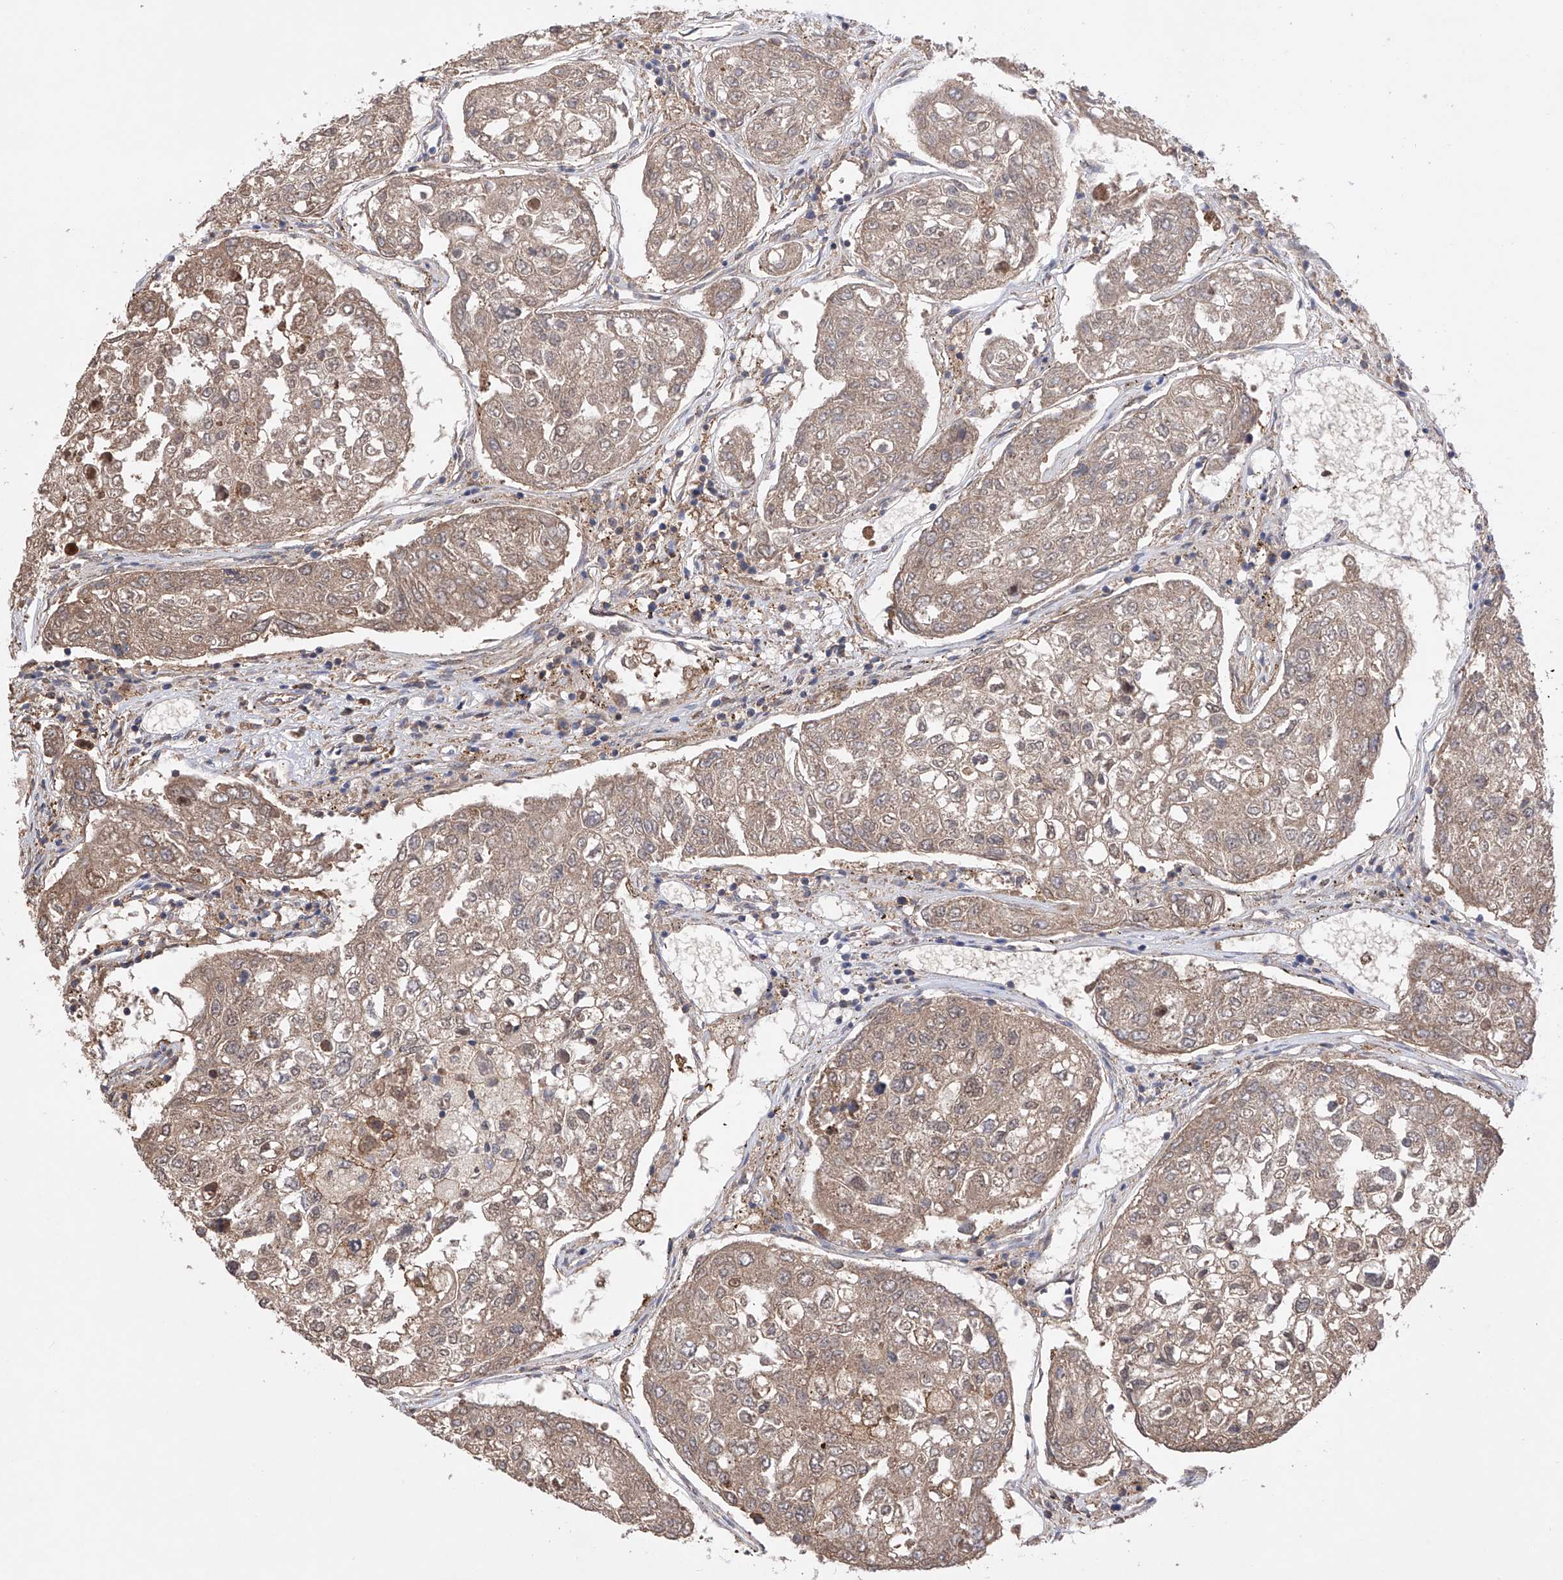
{"staining": {"intensity": "weak", "quantity": ">75%", "location": "cytoplasmic/membranous"}, "tissue": "urothelial cancer", "cell_type": "Tumor cells", "image_type": "cancer", "snomed": [{"axis": "morphology", "description": "Urothelial carcinoma, High grade"}, {"axis": "topography", "description": "Lymph node"}, {"axis": "topography", "description": "Urinary bladder"}], "caption": "Protein staining by immunohistochemistry (IHC) shows weak cytoplasmic/membranous staining in approximately >75% of tumor cells in urothelial cancer. (DAB (3,3'-diaminobenzidine) IHC with brightfield microscopy, high magnification).", "gene": "SDHAF4", "patient": {"sex": "male", "age": 51}}